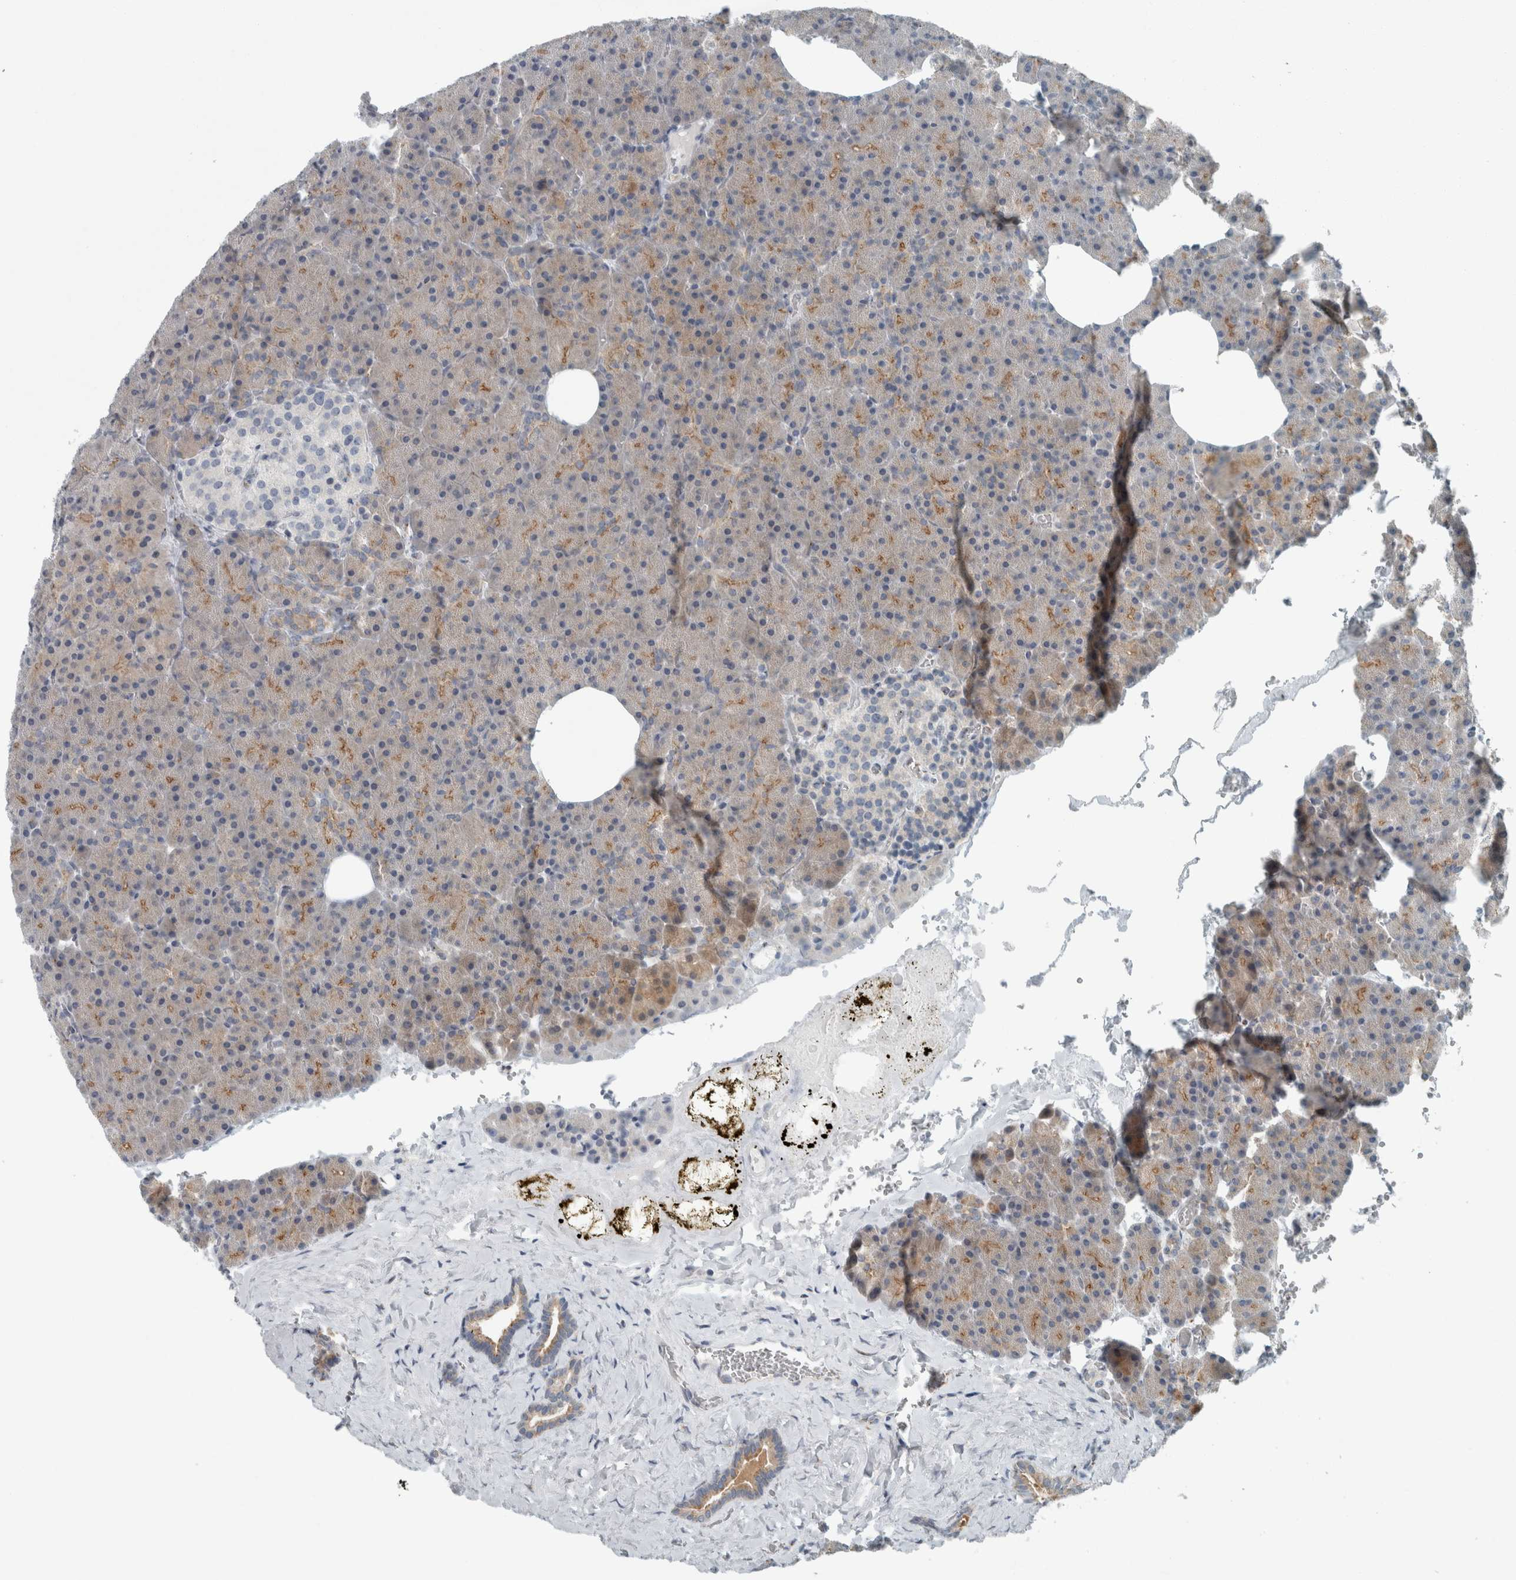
{"staining": {"intensity": "moderate", "quantity": "<25%", "location": "cytoplasmic/membranous"}, "tissue": "pancreas", "cell_type": "Exocrine glandular cells", "image_type": "normal", "snomed": [{"axis": "morphology", "description": "Normal tissue, NOS"}, {"axis": "morphology", "description": "Carcinoid, malignant, NOS"}, {"axis": "topography", "description": "Pancreas"}], "caption": "Immunohistochemical staining of benign human pancreas exhibits <25% levels of moderate cytoplasmic/membranous protein staining in about <25% of exocrine glandular cells. Using DAB (brown) and hematoxylin (blue) stains, captured at high magnification using brightfield microscopy.", "gene": "KIF1C", "patient": {"sex": "female", "age": 35}}